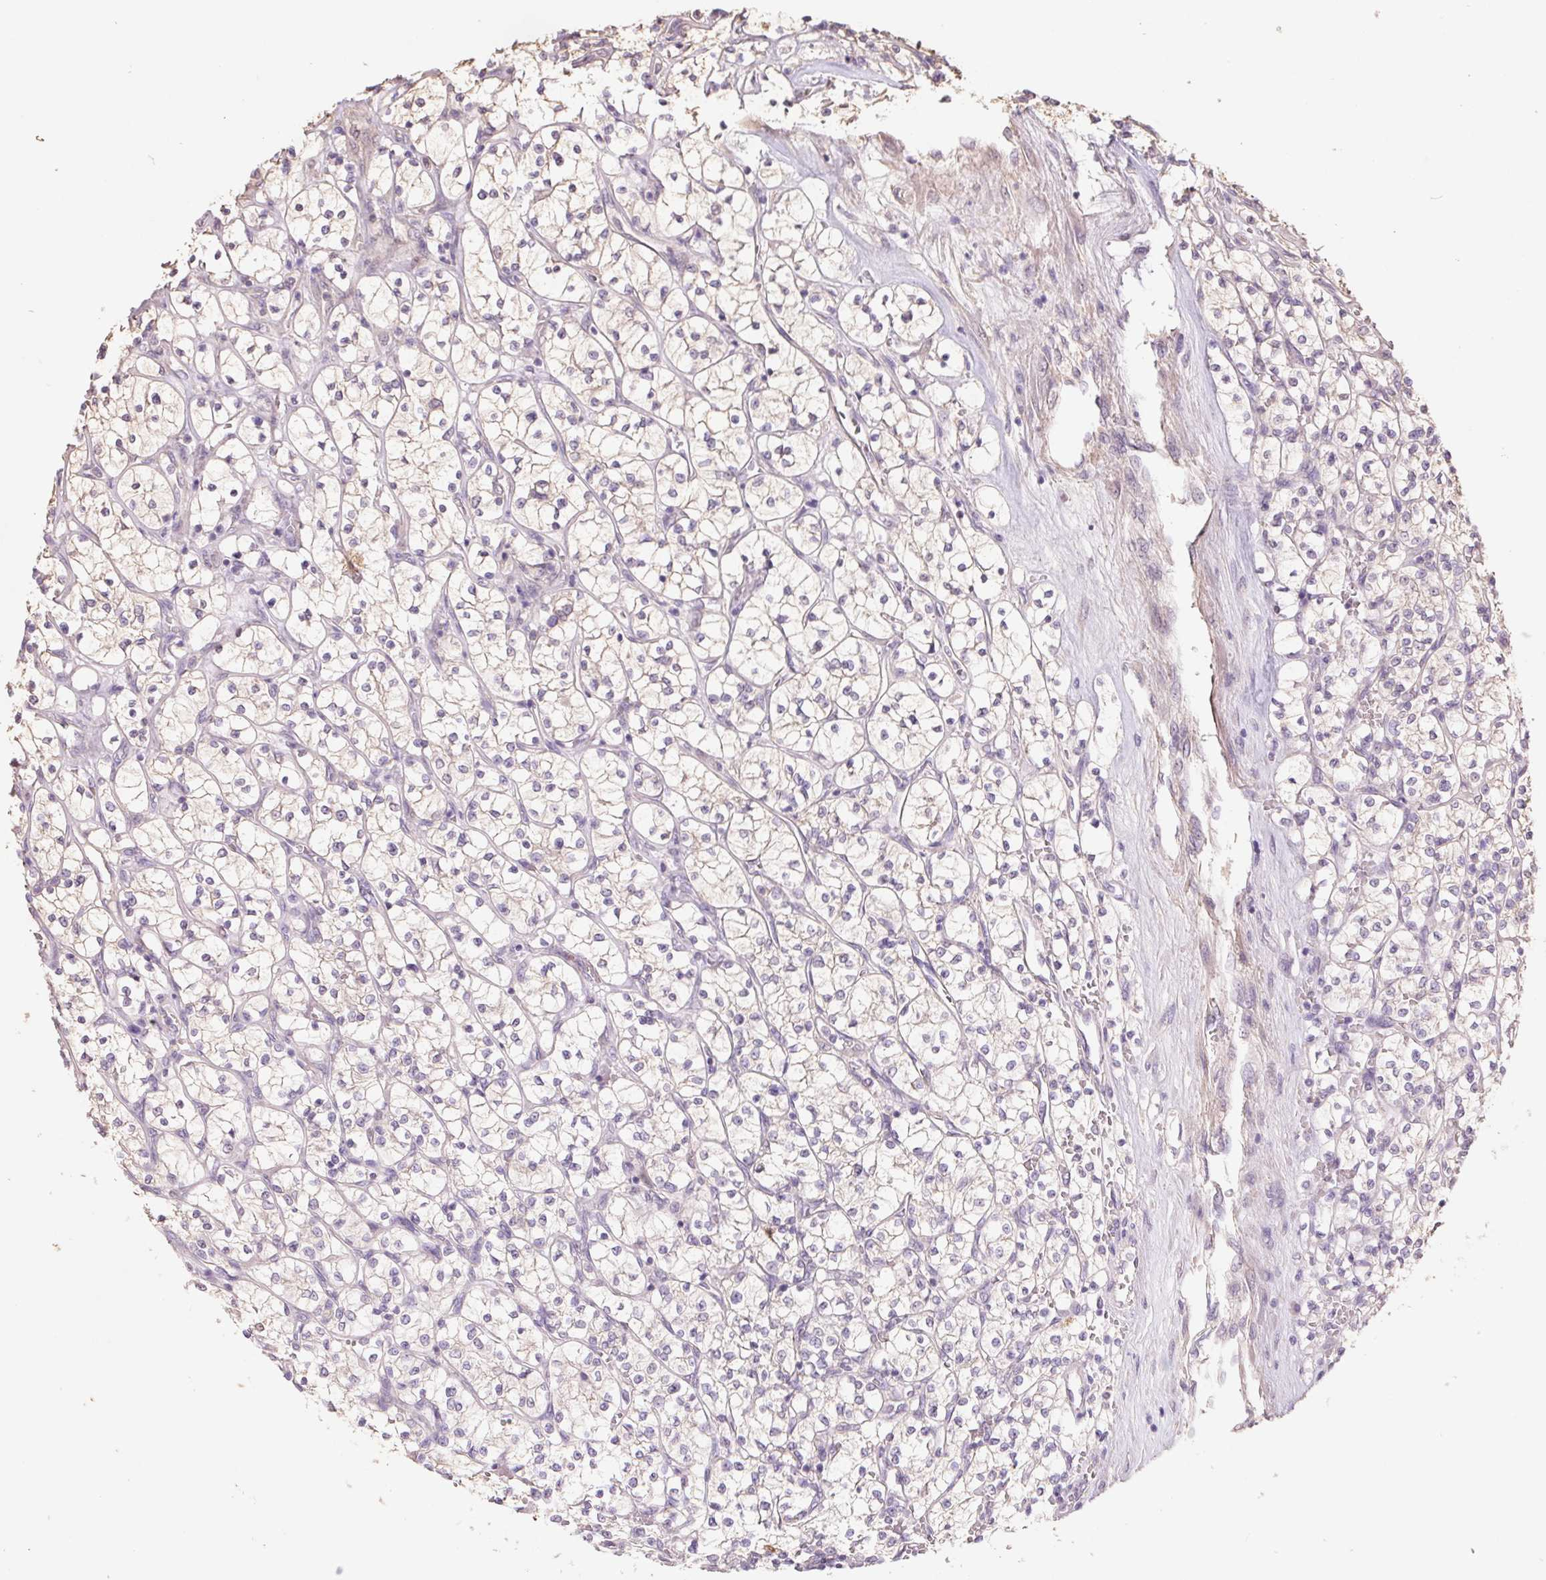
{"staining": {"intensity": "weak", "quantity": "<25%", "location": "cytoplasmic/membranous"}, "tissue": "renal cancer", "cell_type": "Tumor cells", "image_type": "cancer", "snomed": [{"axis": "morphology", "description": "Adenocarcinoma, NOS"}, {"axis": "topography", "description": "Kidney"}], "caption": "This is a micrograph of IHC staining of renal cancer (adenocarcinoma), which shows no positivity in tumor cells.", "gene": "GRM2", "patient": {"sex": "female", "age": 64}}